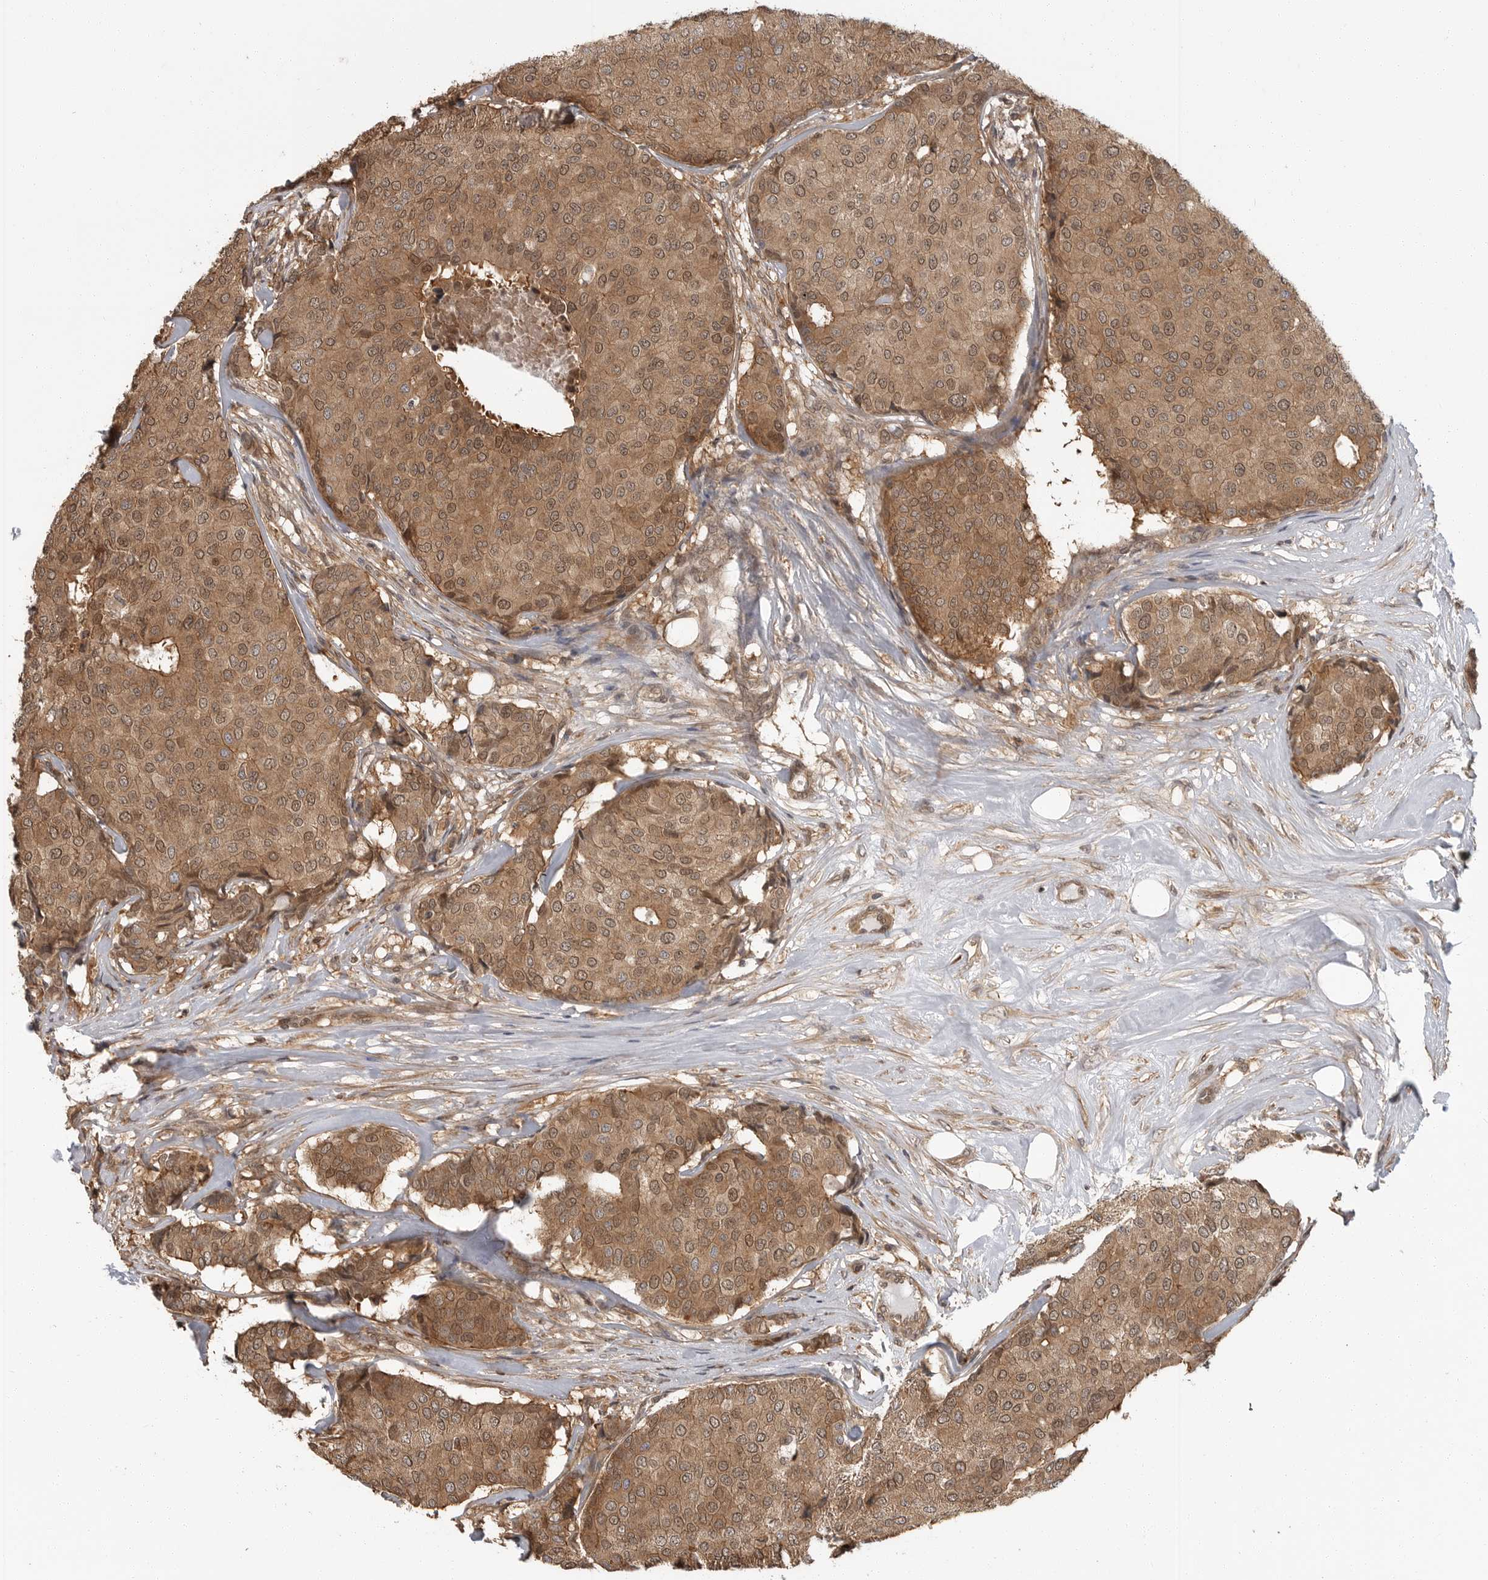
{"staining": {"intensity": "moderate", "quantity": ">75%", "location": "cytoplasmic/membranous,nuclear"}, "tissue": "breast cancer", "cell_type": "Tumor cells", "image_type": "cancer", "snomed": [{"axis": "morphology", "description": "Duct carcinoma"}, {"axis": "topography", "description": "Breast"}], "caption": "Immunohistochemical staining of infiltrating ductal carcinoma (breast) demonstrates medium levels of moderate cytoplasmic/membranous and nuclear protein expression in about >75% of tumor cells. (IHC, brightfield microscopy, high magnification).", "gene": "ERN1", "patient": {"sex": "female", "age": 75}}